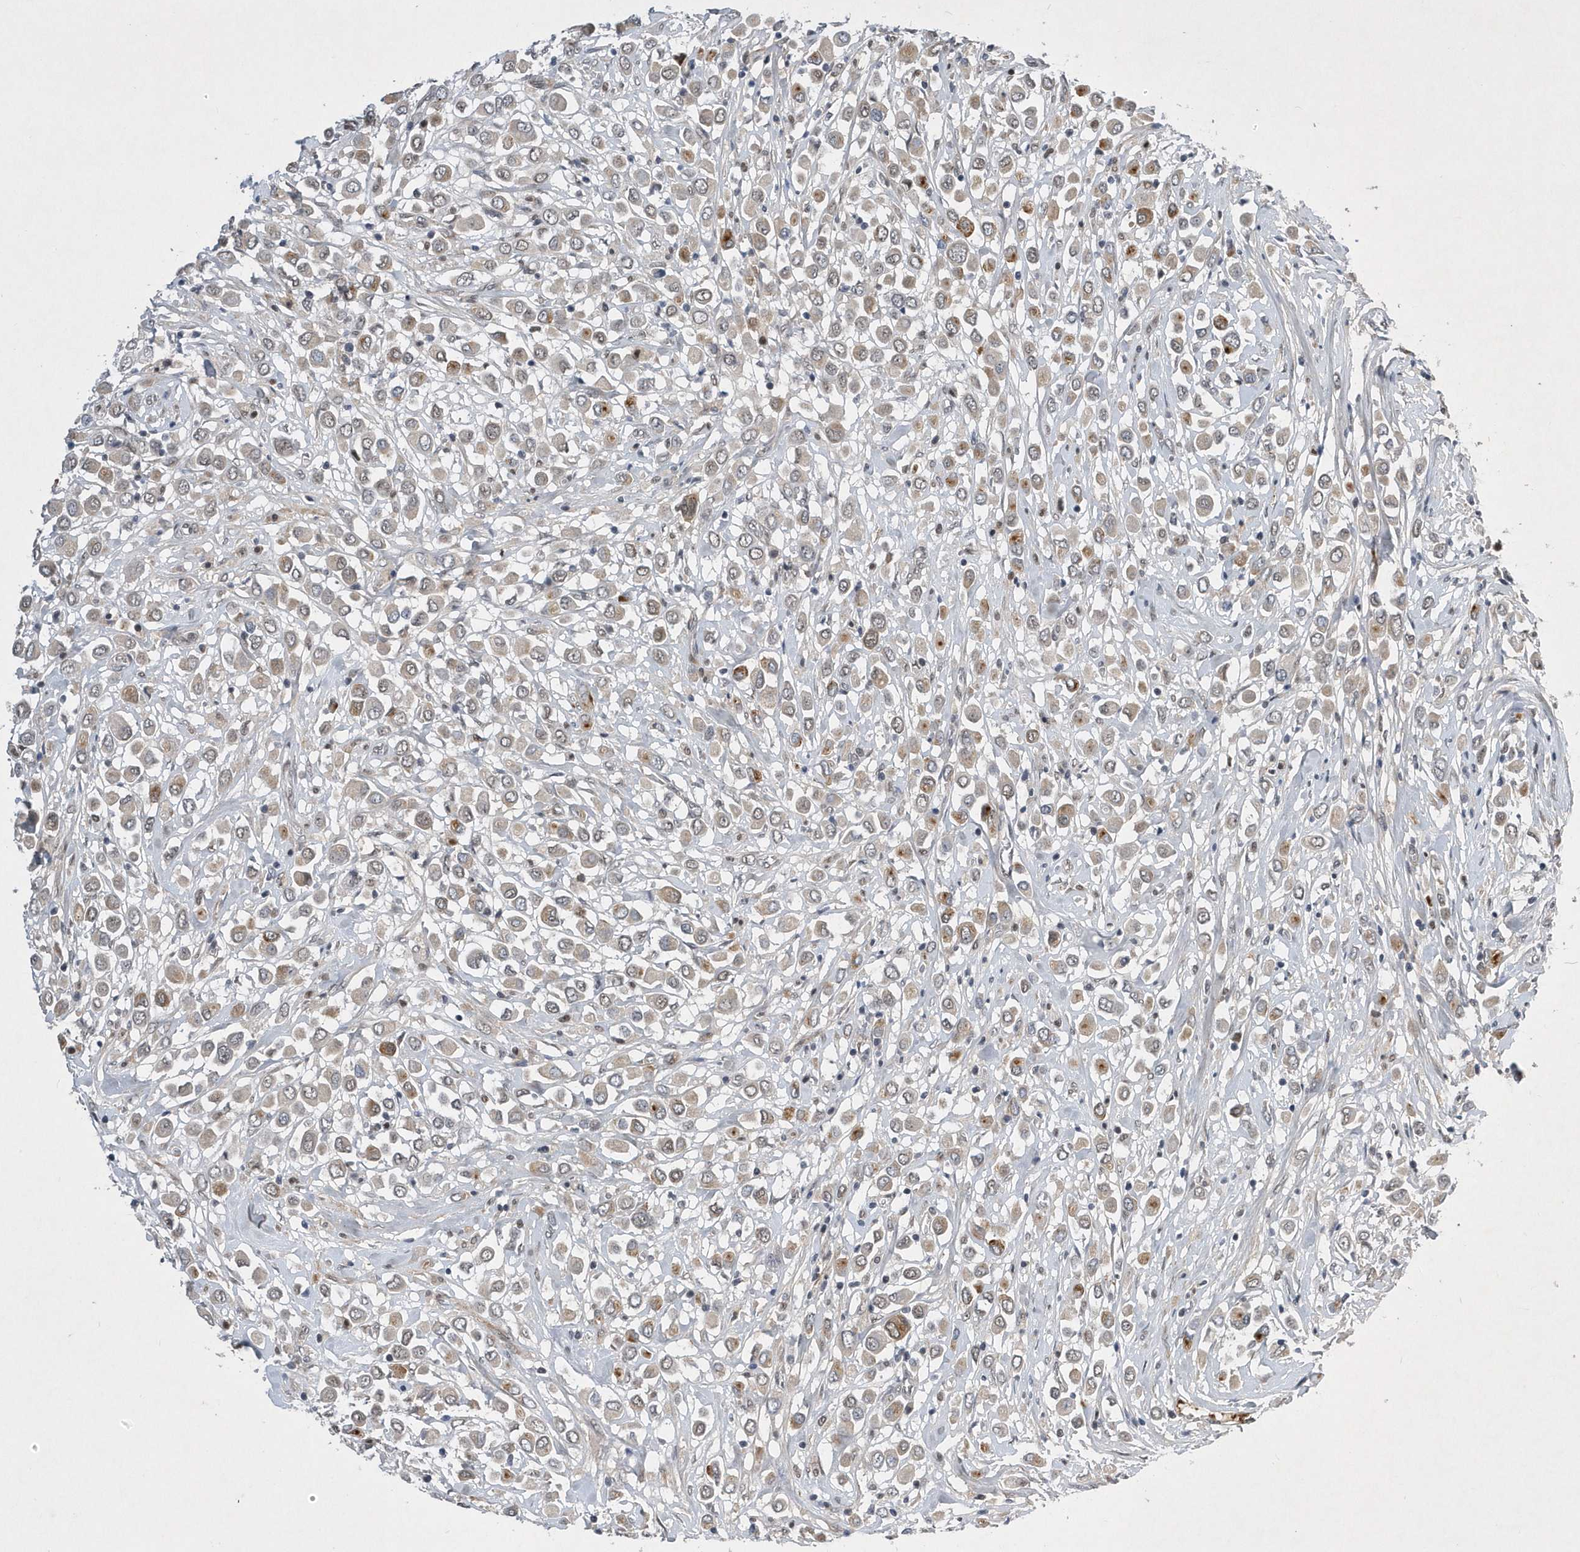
{"staining": {"intensity": "moderate", "quantity": "25%-75%", "location": "cytoplasmic/membranous"}, "tissue": "breast cancer", "cell_type": "Tumor cells", "image_type": "cancer", "snomed": [{"axis": "morphology", "description": "Duct carcinoma"}, {"axis": "topography", "description": "Breast"}], "caption": "Moderate cytoplasmic/membranous staining is appreciated in about 25%-75% of tumor cells in breast cancer.", "gene": "FAM217A", "patient": {"sex": "female", "age": 61}}